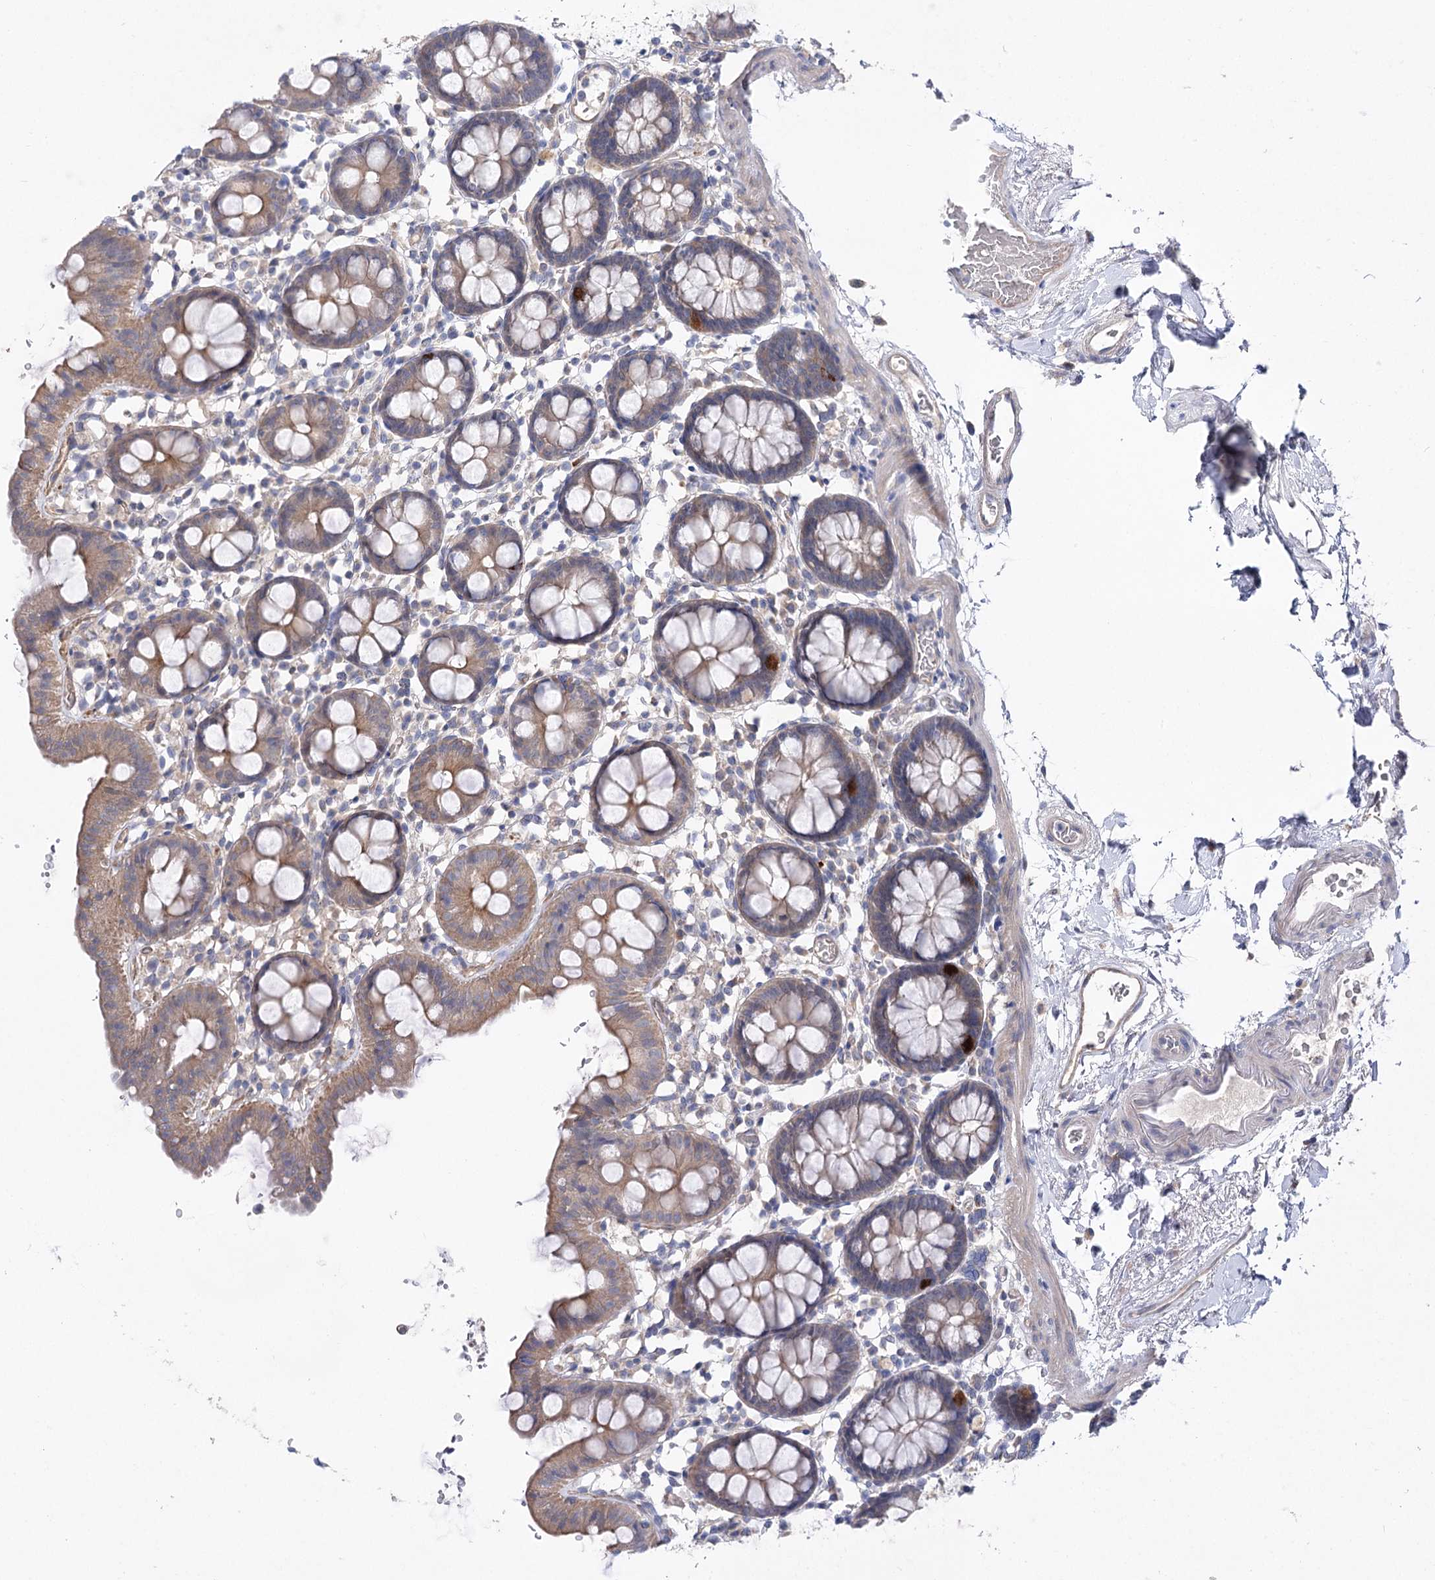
{"staining": {"intensity": "weak", "quantity": ">75%", "location": "cytoplasmic/membranous"}, "tissue": "colon", "cell_type": "Endothelial cells", "image_type": "normal", "snomed": [{"axis": "morphology", "description": "Normal tissue, NOS"}, {"axis": "topography", "description": "Colon"}], "caption": "Immunohistochemistry (DAB (3,3'-diaminobenzidine)) staining of benign colon reveals weak cytoplasmic/membranous protein positivity in approximately >75% of endothelial cells. (DAB (3,3'-diaminobenzidine) = brown stain, brightfield microscopy at high magnification).", "gene": "LRRC14B", "patient": {"sex": "male", "age": 75}}